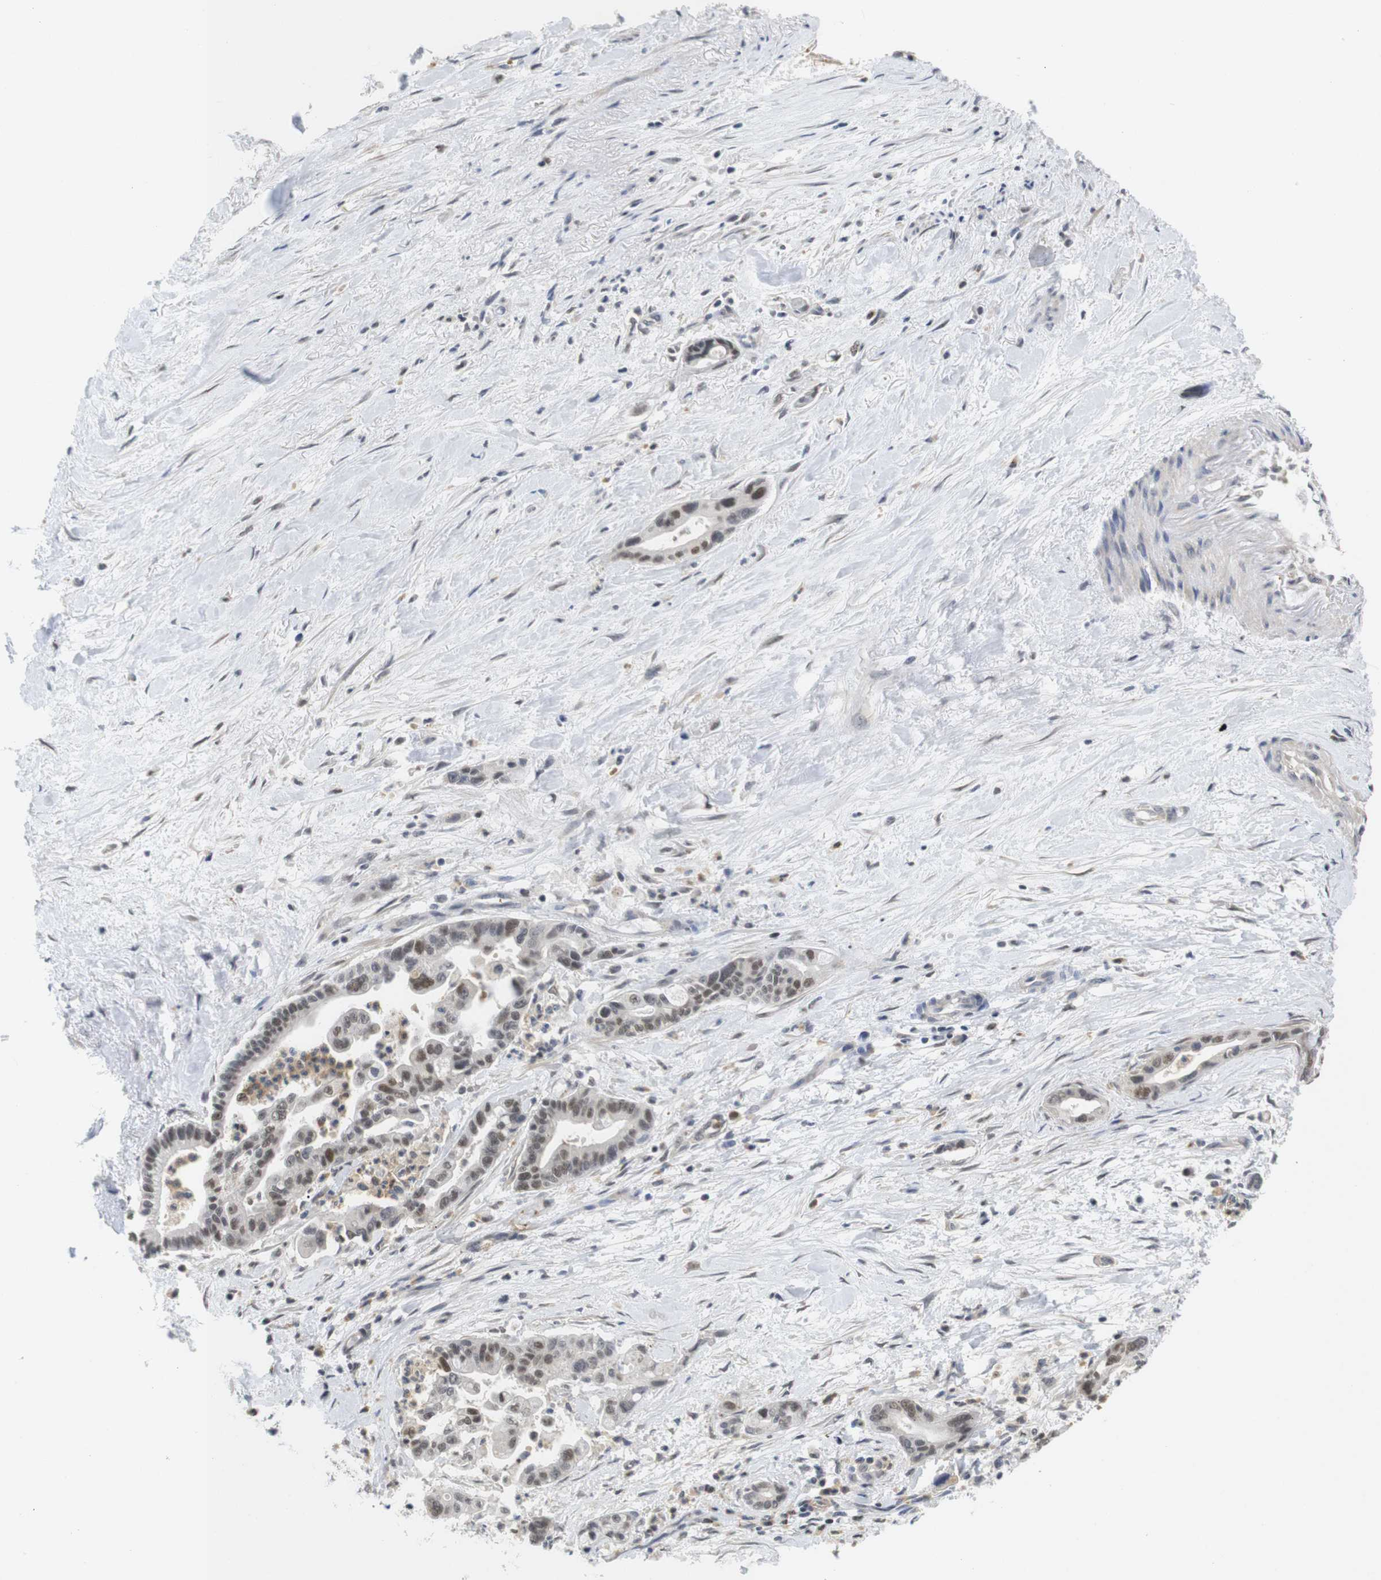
{"staining": {"intensity": "moderate", "quantity": ">75%", "location": "nuclear"}, "tissue": "pancreatic cancer", "cell_type": "Tumor cells", "image_type": "cancer", "snomed": [{"axis": "morphology", "description": "Adenocarcinoma, NOS"}, {"axis": "topography", "description": "Pancreas"}], "caption": "Immunohistochemical staining of human adenocarcinoma (pancreatic) exhibits medium levels of moderate nuclear positivity in about >75% of tumor cells.", "gene": "FNTA", "patient": {"sex": "male", "age": 70}}